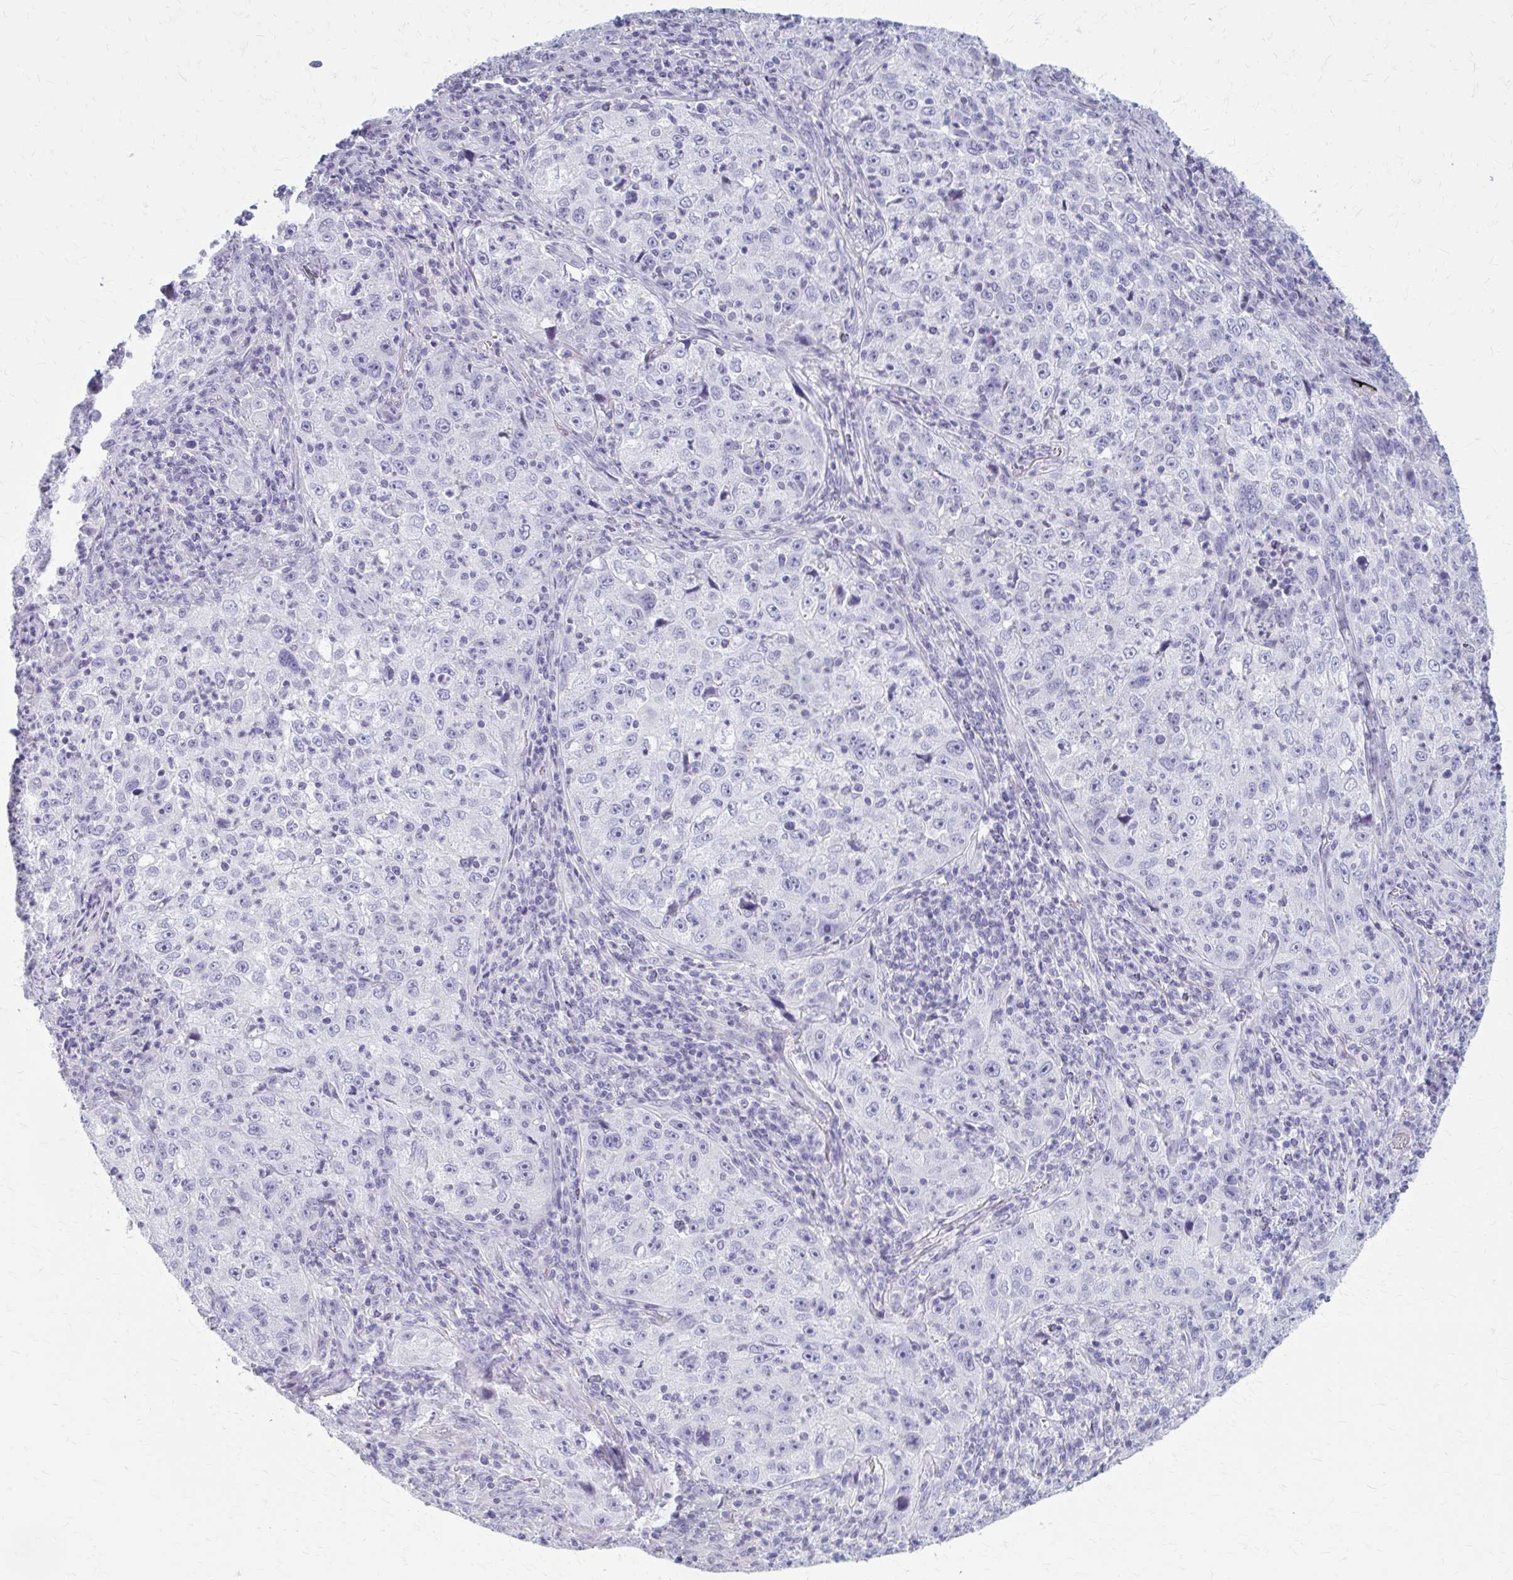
{"staining": {"intensity": "negative", "quantity": "none", "location": "none"}, "tissue": "lung cancer", "cell_type": "Tumor cells", "image_type": "cancer", "snomed": [{"axis": "morphology", "description": "Squamous cell carcinoma, NOS"}, {"axis": "topography", "description": "Lung"}], "caption": "Immunohistochemistry (IHC) photomicrograph of neoplastic tissue: lung cancer stained with DAB (3,3'-diaminobenzidine) exhibits no significant protein staining in tumor cells. (DAB immunohistochemistry with hematoxylin counter stain).", "gene": "CASQ2", "patient": {"sex": "male", "age": 71}}